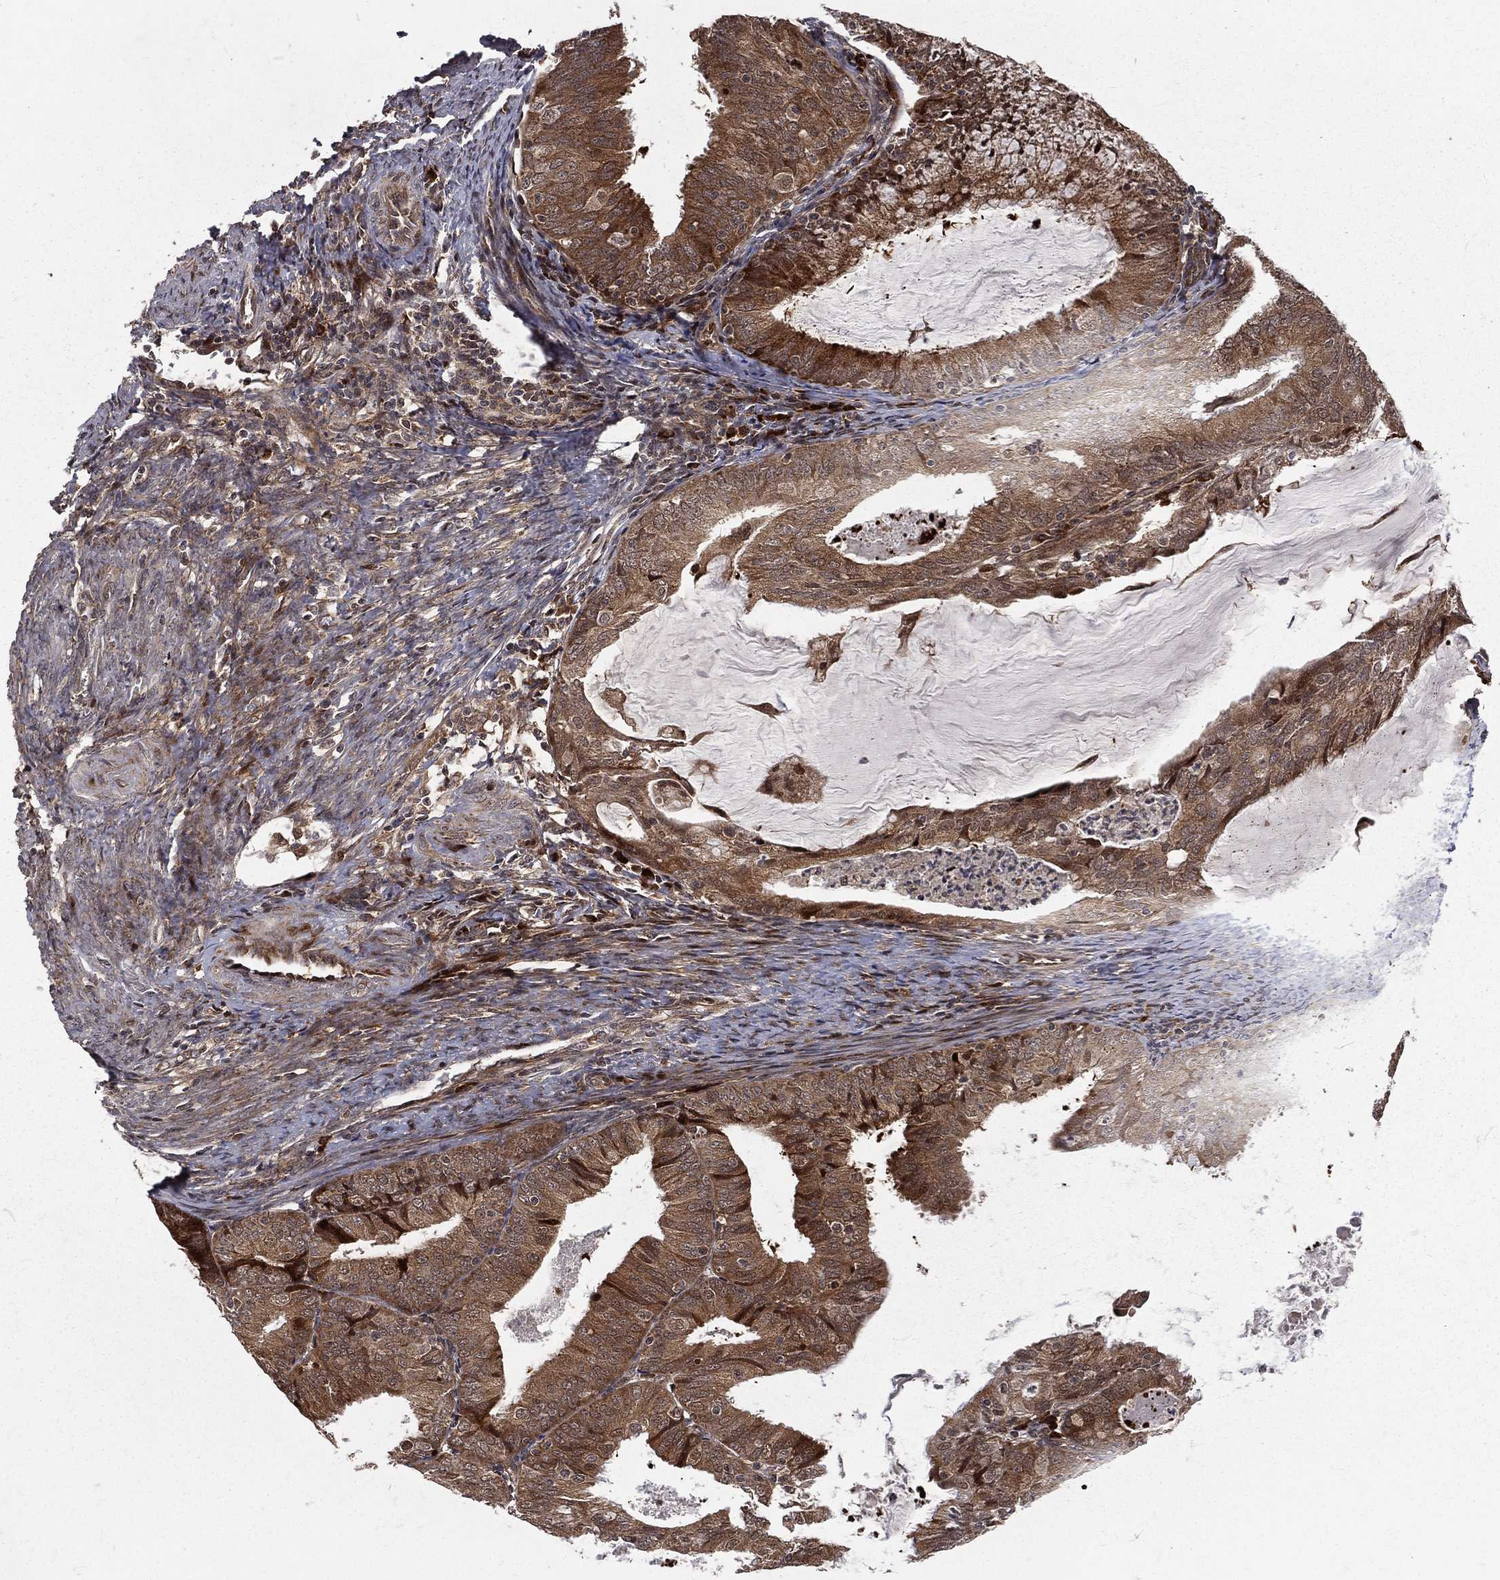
{"staining": {"intensity": "strong", "quantity": "25%-75%", "location": "cytoplasmic/membranous,nuclear"}, "tissue": "endometrial cancer", "cell_type": "Tumor cells", "image_type": "cancer", "snomed": [{"axis": "morphology", "description": "Adenocarcinoma, NOS"}, {"axis": "topography", "description": "Endometrium"}], "caption": "IHC histopathology image of adenocarcinoma (endometrial) stained for a protein (brown), which reveals high levels of strong cytoplasmic/membranous and nuclear staining in about 25%-75% of tumor cells.", "gene": "MDM2", "patient": {"sex": "female", "age": 57}}